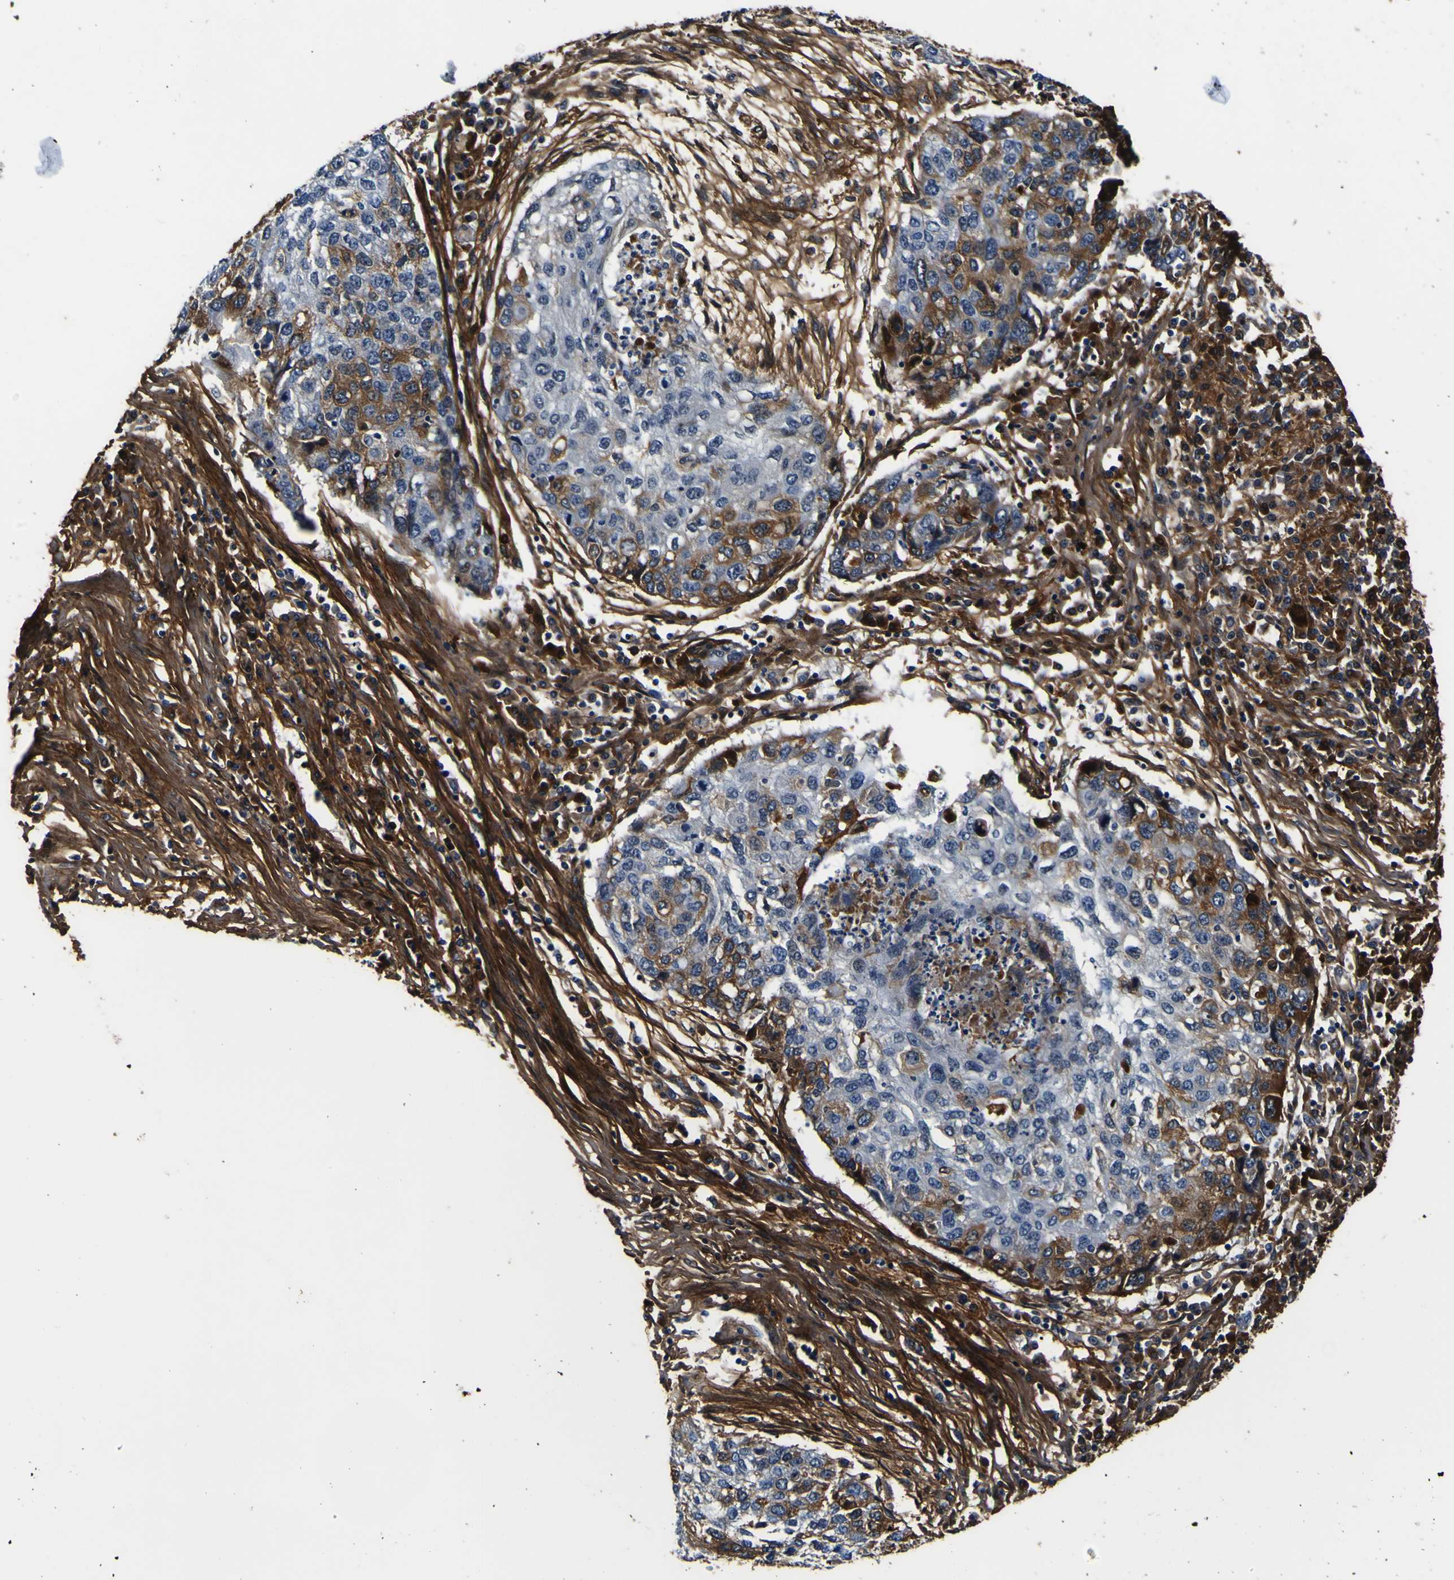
{"staining": {"intensity": "moderate", "quantity": "<25%", "location": "cytoplasmic/membranous"}, "tissue": "lung cancer", "cell_type": "Tumor cells", "image_type": "cancer", "snomed": [{"axis": "morphology", "description": "Squamous cell carcinoma, NOS"}, {"axis": "topography", "description": "Lung"}], "caption": "The immunohistochemical stain shows moderate cytoplasmic/membranous staining in tumor cells of lung squamous cell carcinoma tissue.", "gene": "POSTN", "patient": {"sex": "female", "age": 63}}